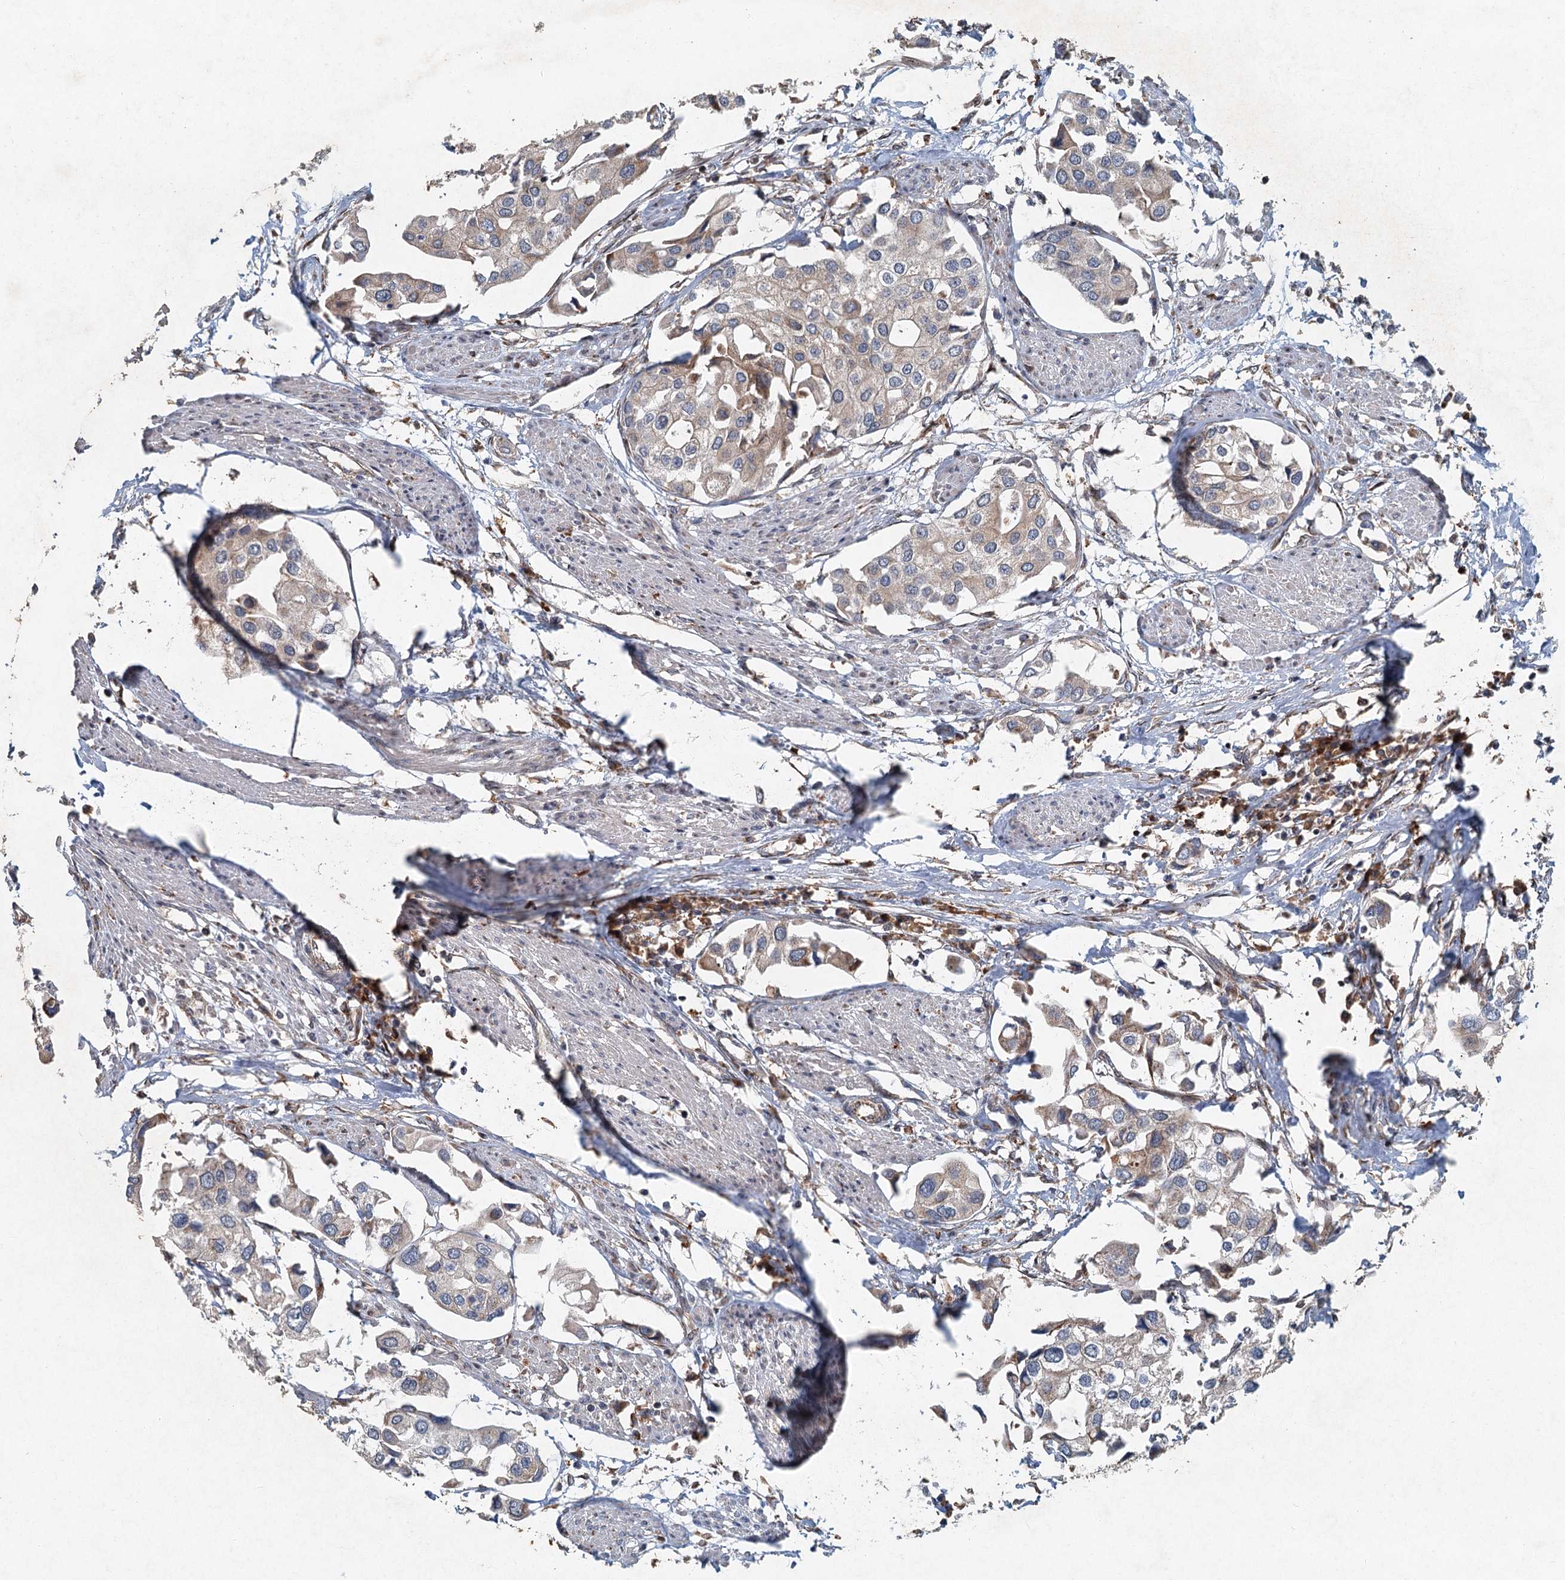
{"staining": {"intensity": "weak", "quantity": "25%-75%", "location": "cytoplasmic/membranous"}, "tissue": "urothelial cancer", "cell_type": "Tumor cells", "image_type": "cancer", "snomed": [{"axis": "morphology", "description": "Urothelial carcinoma, High grade"}, {"axis": "topography", "description": "Urinary bladder"}], "caption": "DAB immunohistochemical staining of human urothelial cancer displays weak cytoplasmic/membranous protein expression in approximately 25%-75% of tumor cells. (DAB IHC with brightfield microscopy, high magnification).", "gene": "SRPX2", "patient": {"sex": "male", "age": 64}}